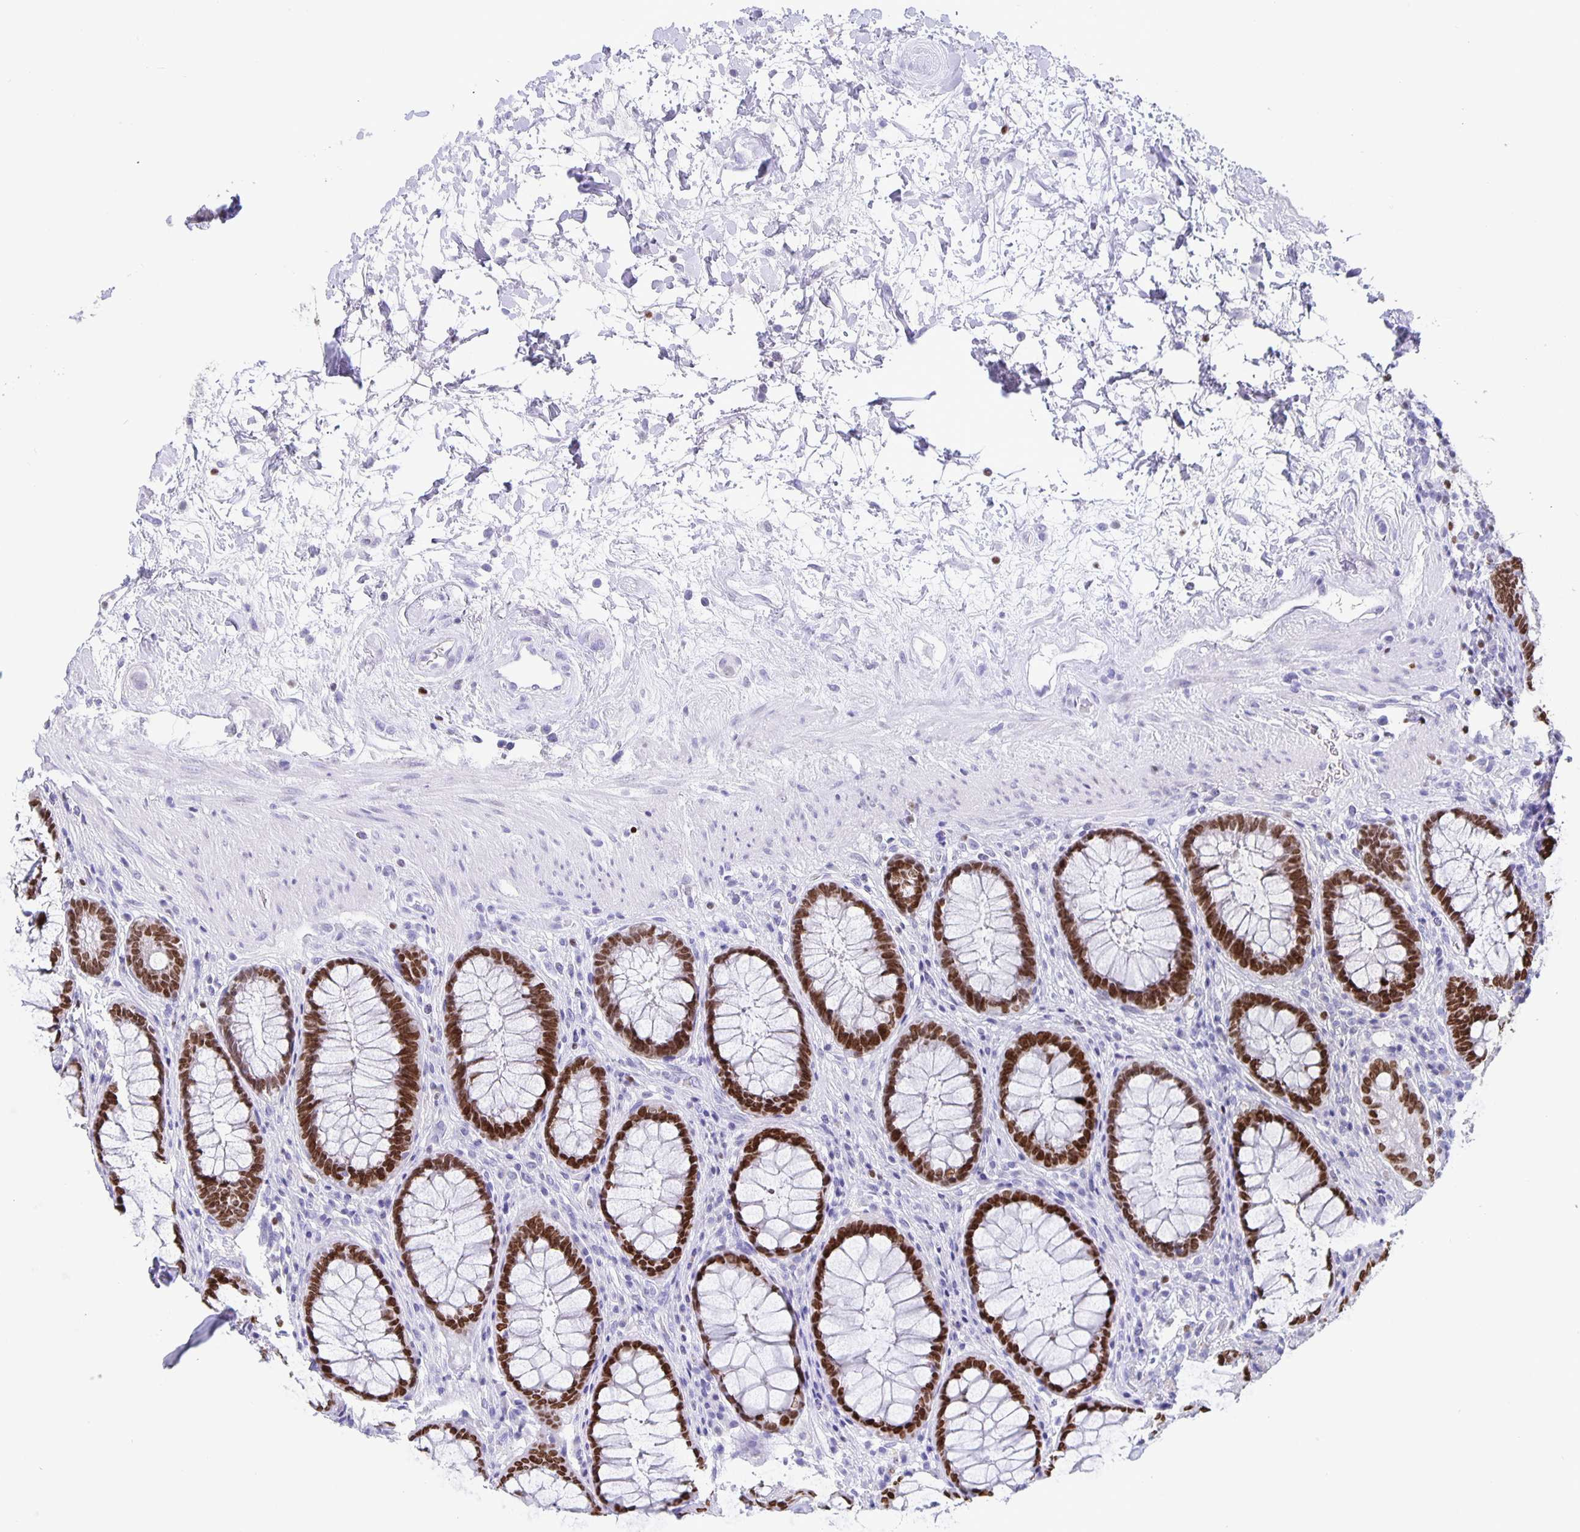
{"staining": {"intensity": "strong", "quantity": ">75%", "location": "nuclear"}, "tissue": "rectum", "cell_type": "Glandular cells", "image_type": "normal", "snomed": [{"axis": "morphology", "description": "Normal tissue, NOS"}, {"axis": "topography", "description": "Rectum"}], "caption": "Protein staining of normal rectum shows strong nuclear staining in approximately >75% of glandular cells.", "gene": "SATB2", "patient": {"sex": "male", "age": 72}}